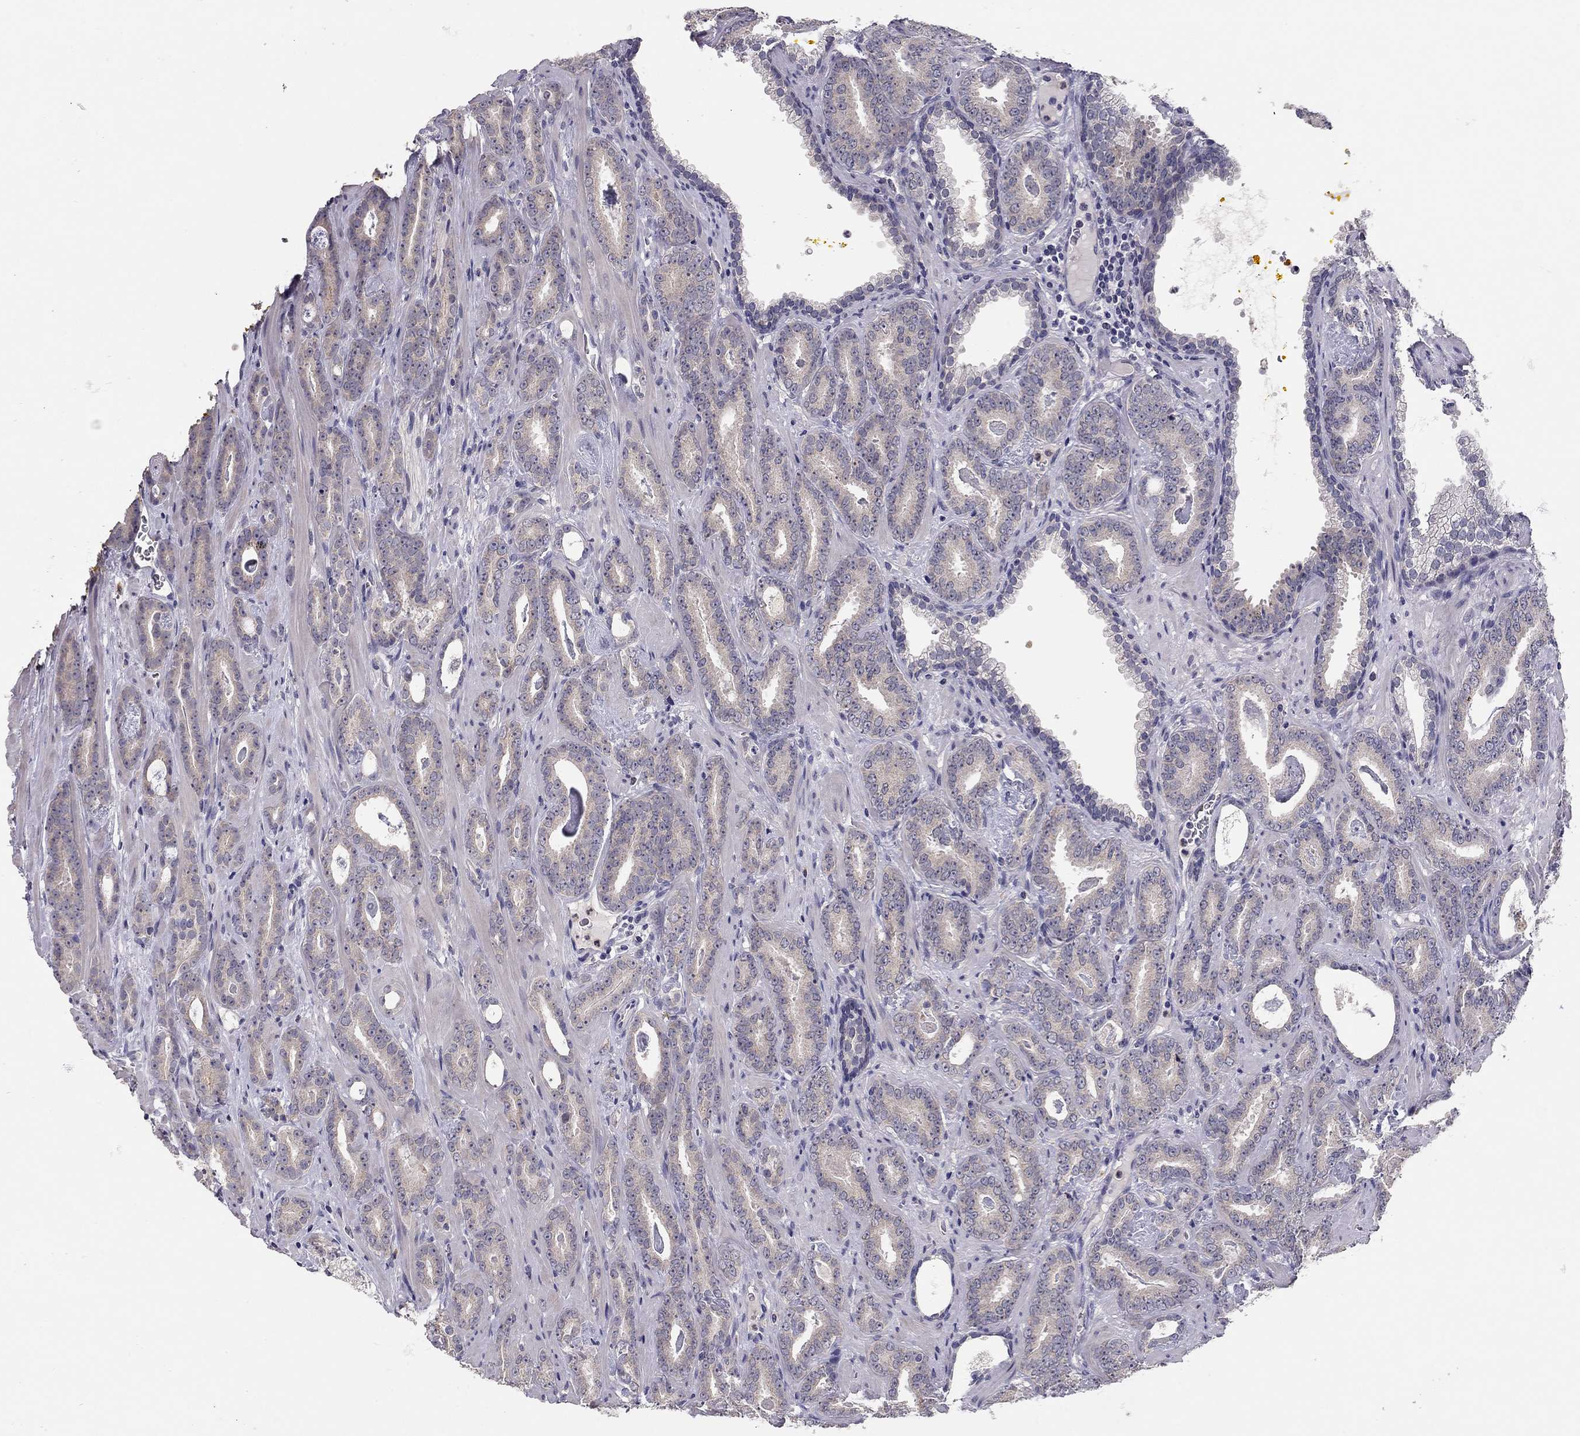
{"staining": {"intensity": "negative", "quantity": "none", "location": "none"}, "tissue": "prostate cancer", "cell_type": "Tumor cells", "image_type": "cancer", "snomed": [{"axis": "morphology", "description": "Adenocarcinoma, Medium grade"}, {"axis": "topography", "description": "Prostate and seminal vesicle, NOS"}, {"axis": "topography", "description": "Prostate"}], "caption": "IHC image of neoplastic tissue: prostate adenocarcinoma (medium-grade) stained with DAB (3,3'-diaminobenzidine) displays no significant protein expression in tumor cells.", "gene": "SCARB1", "patient": {"sex": "male", "age": 54}}